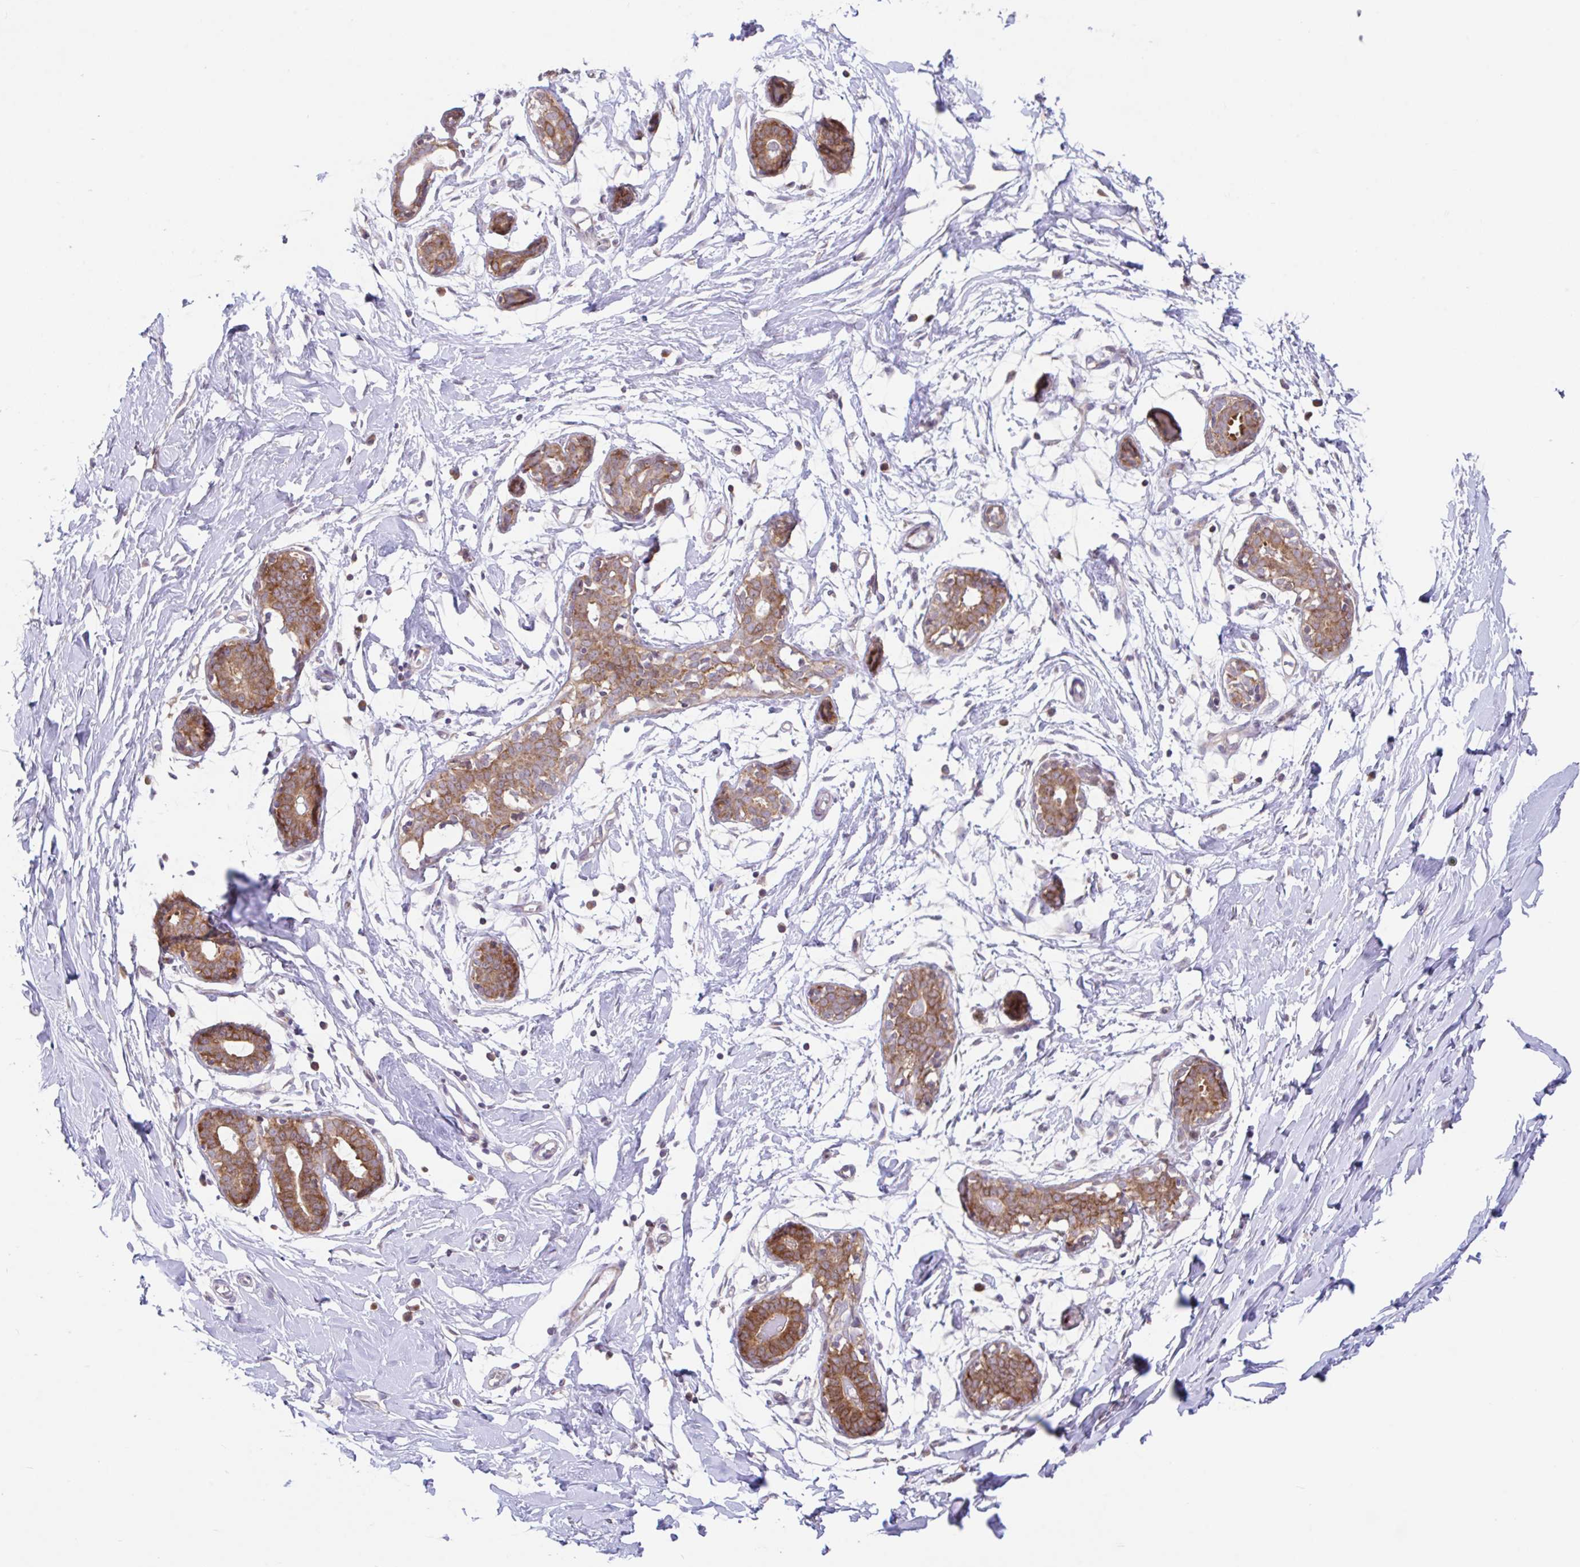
{"staining": {"intensity": "negative", "quantity": "none", "location": "none"}, "tissue": "breast", "cell_type": "Adipocytes", "image_type": "normal", "snomed": [{"axis": "morphology", "description": "Normal tissue, NOS"}, {"axis": "topography", "description": "Breast"}], "caption": "IHC of benign human breast displays no staining in adipocytes. The staining is performed using DAB (3,3'-diaminobenzidine) brown chromogen with nuclei counter-stained in using hematoxylin.", "gene": "RALBP1", "patient": {"sex": "female", "age": 27}}